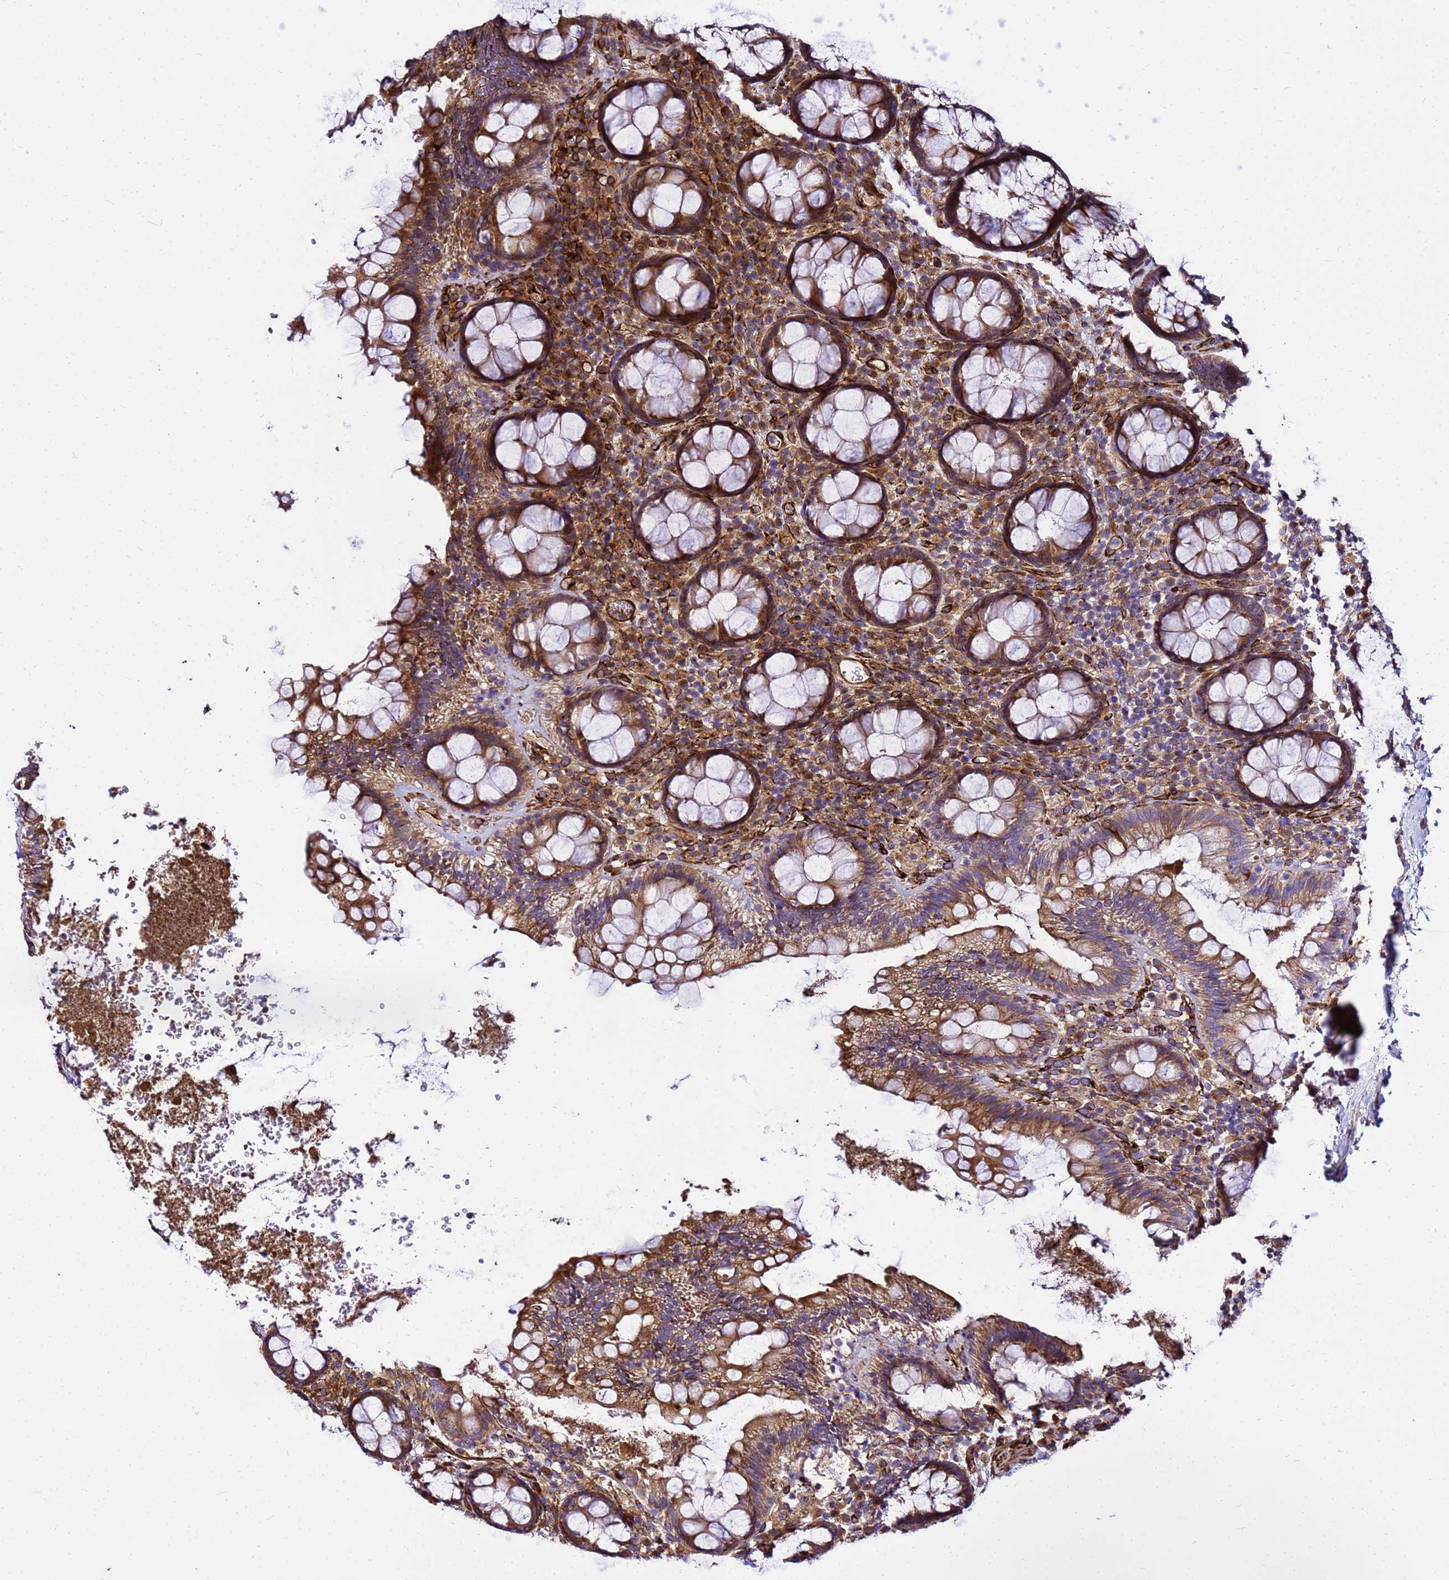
{"staining": {"intensity": "moderate", "quantity": ">75%", "location": "cytoplasmic/membranous"}, "tissue": "rectum", "cell_type": "Glandular cells", "image_type": "normal", "snomed": [{"axis": "morphology", "description": "Normal tissue, NOS"}, {"axis": "topography", "description": "Rectum"}], "caption": "The histopathology image reveals immunohistochemical staining of unremarkable rectum. There is moderate cytoplasmic/membranous staining is present in approximately >75% of glandular cells.", "gene": "WWC2", "patient": {"sex": "male", "age": 83}}